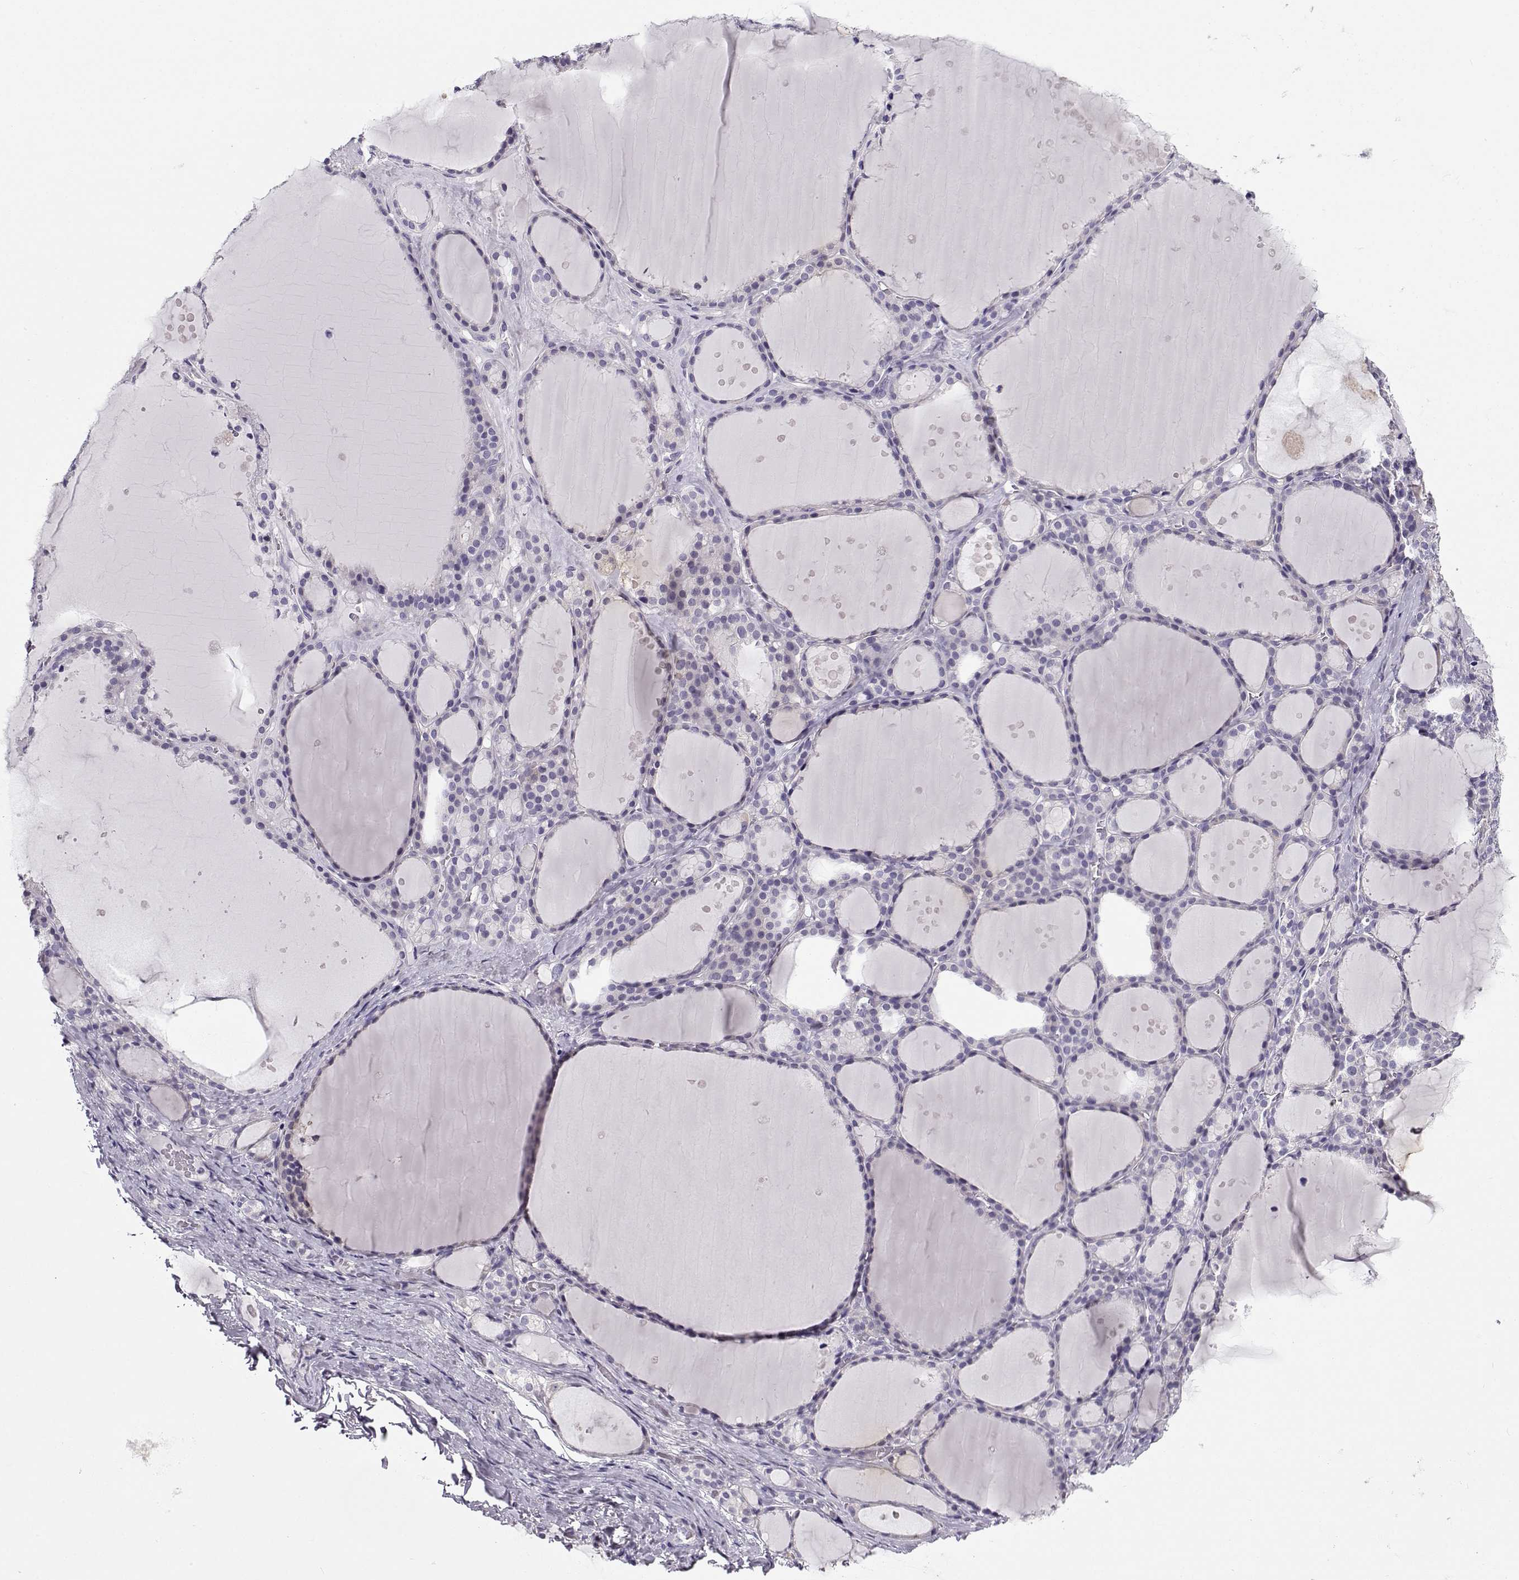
{"staining": {"intensity": "negative", "quantity": "none", "location": "none"}, "tissue": "thyroid gland", "cell_type": "Glandular cells", "image_type": "normal", "snomed": [{"axis": "morphology", "description": "Normal tissue, NOS"}, {"axis": "topography", "description": "Thyroid gland"}], "caption": "Glandular cells are negative for protein expression in normal human thyroid gland. (DAB immunohistochemistry with hematoxylin counter stain).", "gene": "FEZF1", "patient": {"sex": "male", "age": 68}}